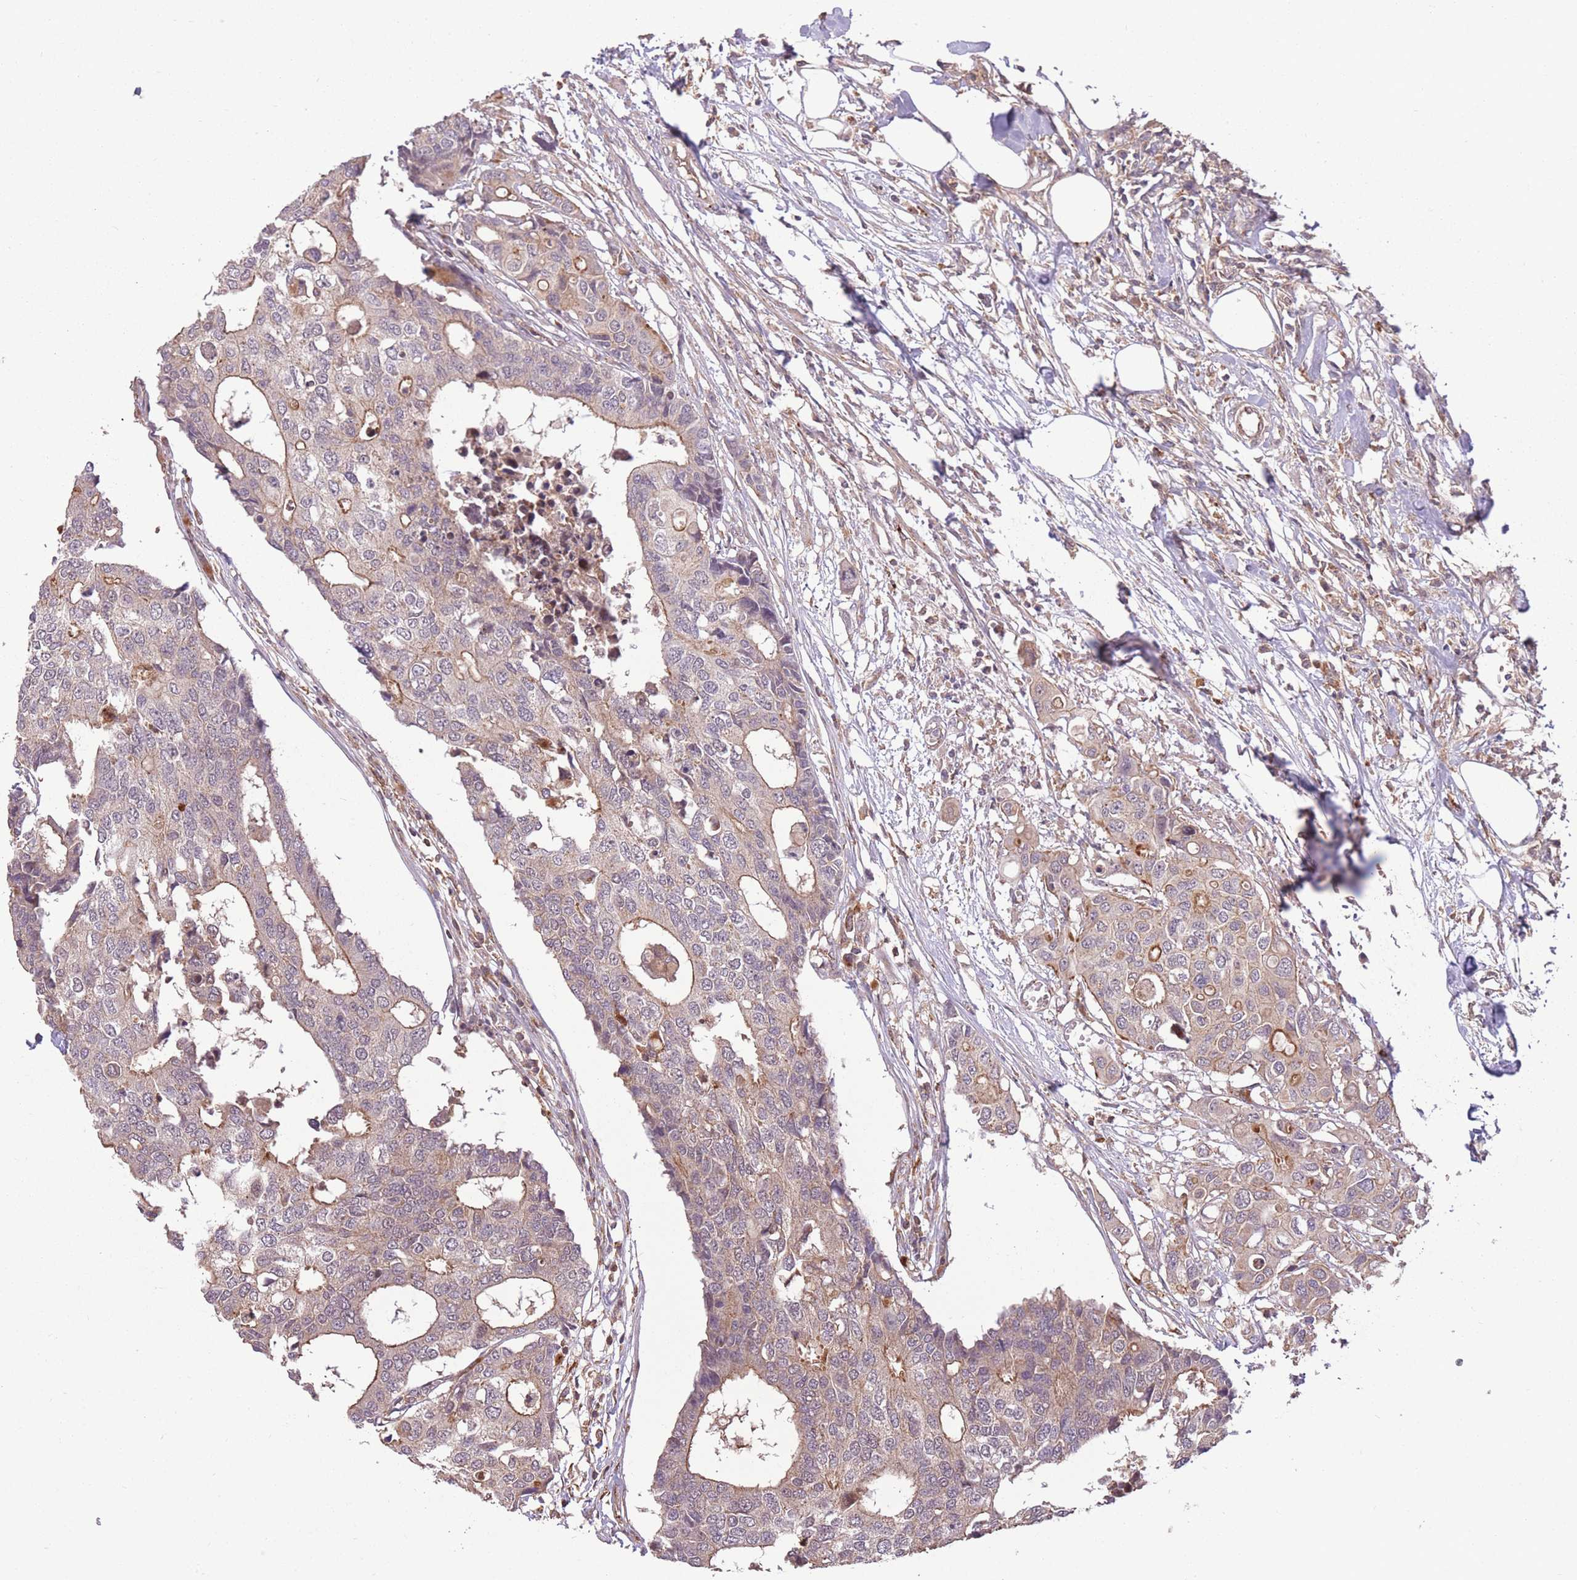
{"staining": {"intensity": "moderate", "quantity": "<25%", "location": "cytoplasmic/membranous"}, "tissue": "colorectal cancer", "cell_type": "Tumor cells", "image_type": "cancer", "snomed": [{"axis": "morphology", "description": "Adenocarcinoma, NOS"}, {"axis": "topography", "description": "Colon"}], "caption": "Colorectal cancer stained for a protein reveals moderate cytoplasmic/membranous positivity in tumor cells. (IHC, brightfield microscopy, high magnification).", "gene": "POLR3F", "patient": {"sex": "male", "age": 77}}